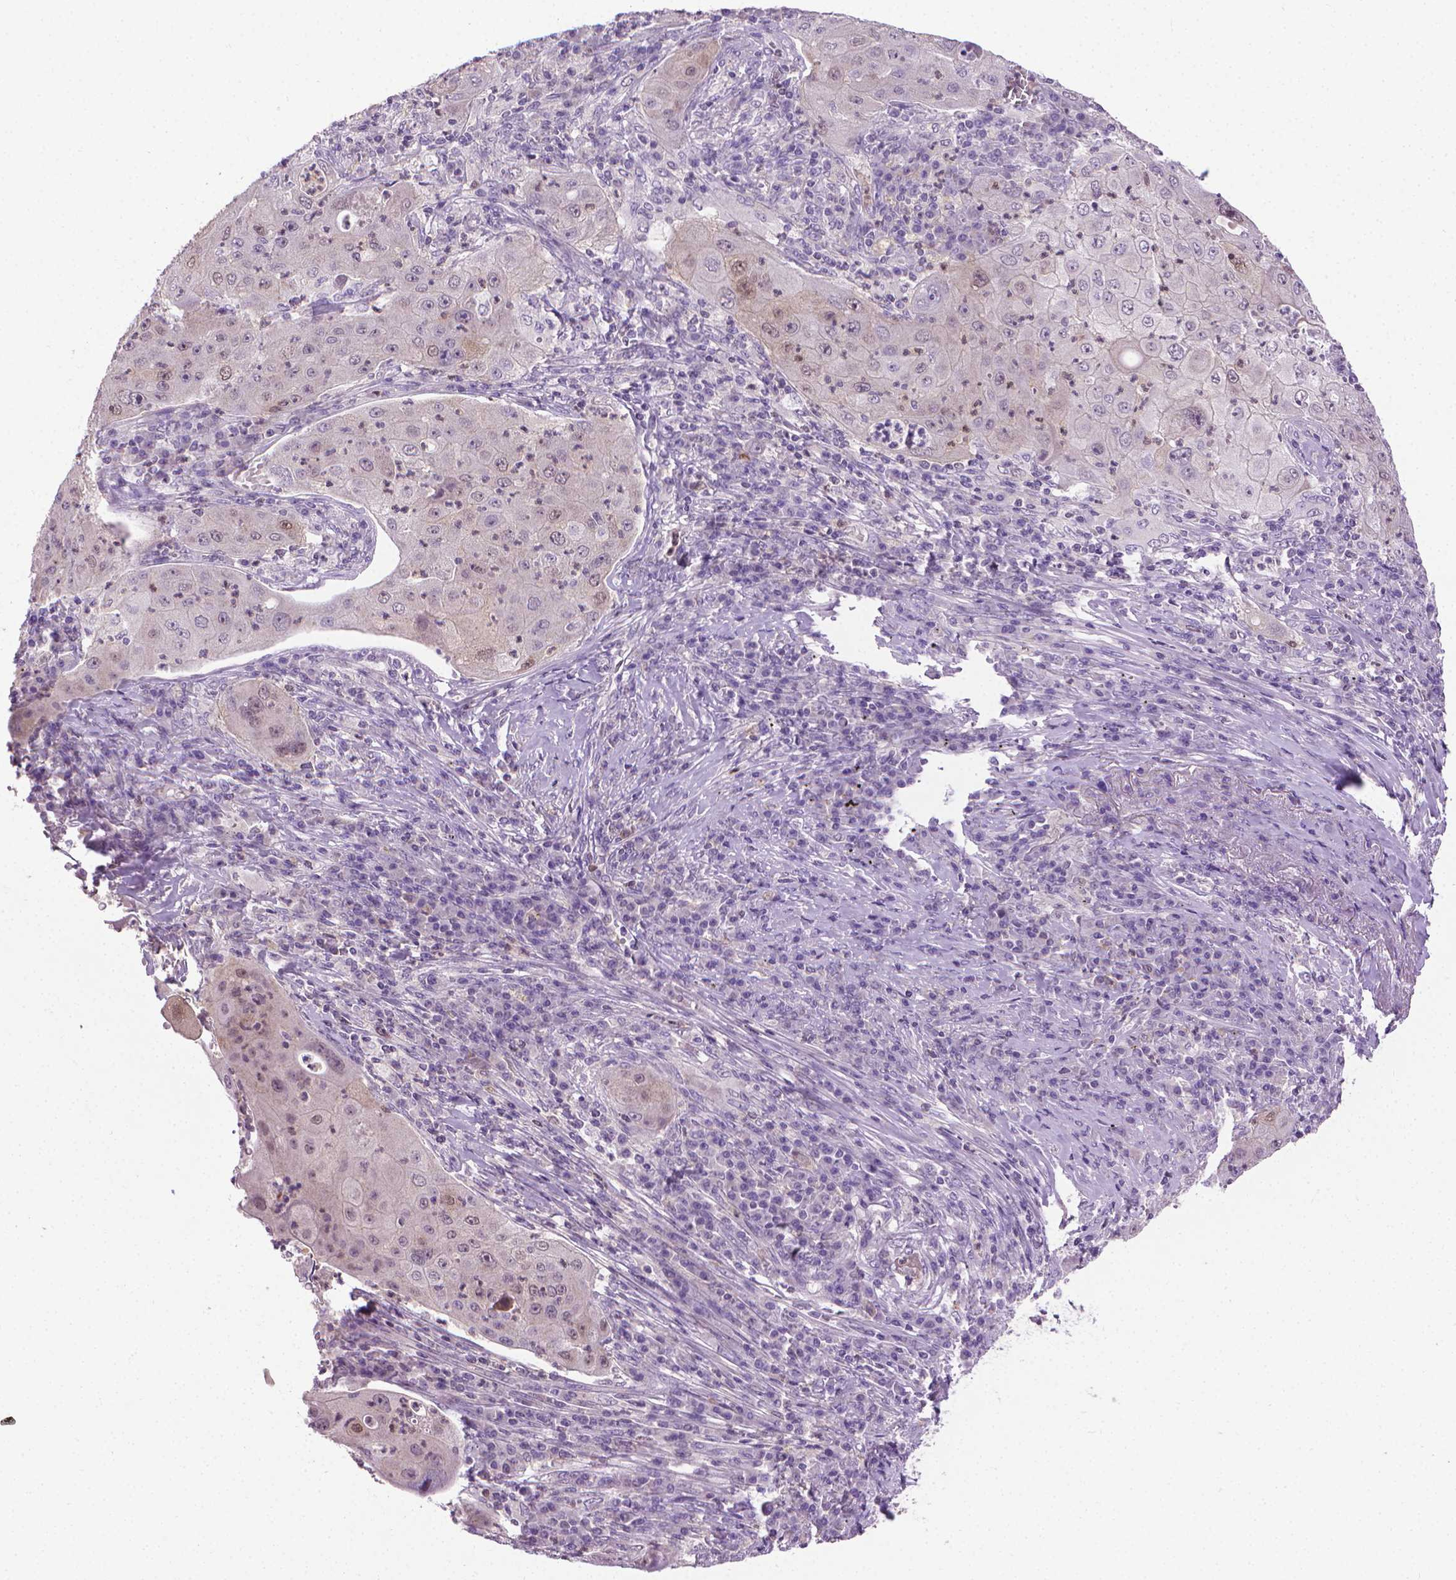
{"staining": {"intensity": "negative", "quantity": "none", "location": "none"}, "tissue": "lung cancer", "cell_type": "Tumor cells", "image_type": "cancer", "snomed": [{"axis": "morphology", "description": "Squamous cell carcinoma, NOS"}, {"axis": "topography", "description": "Lung"}], "caption": "Immunohistochemical staining of human lung cancer exhibits no significant staining in tumor cells.", "gene": "CDKN2D", "patient": {"sex": "female", "age": 59}}